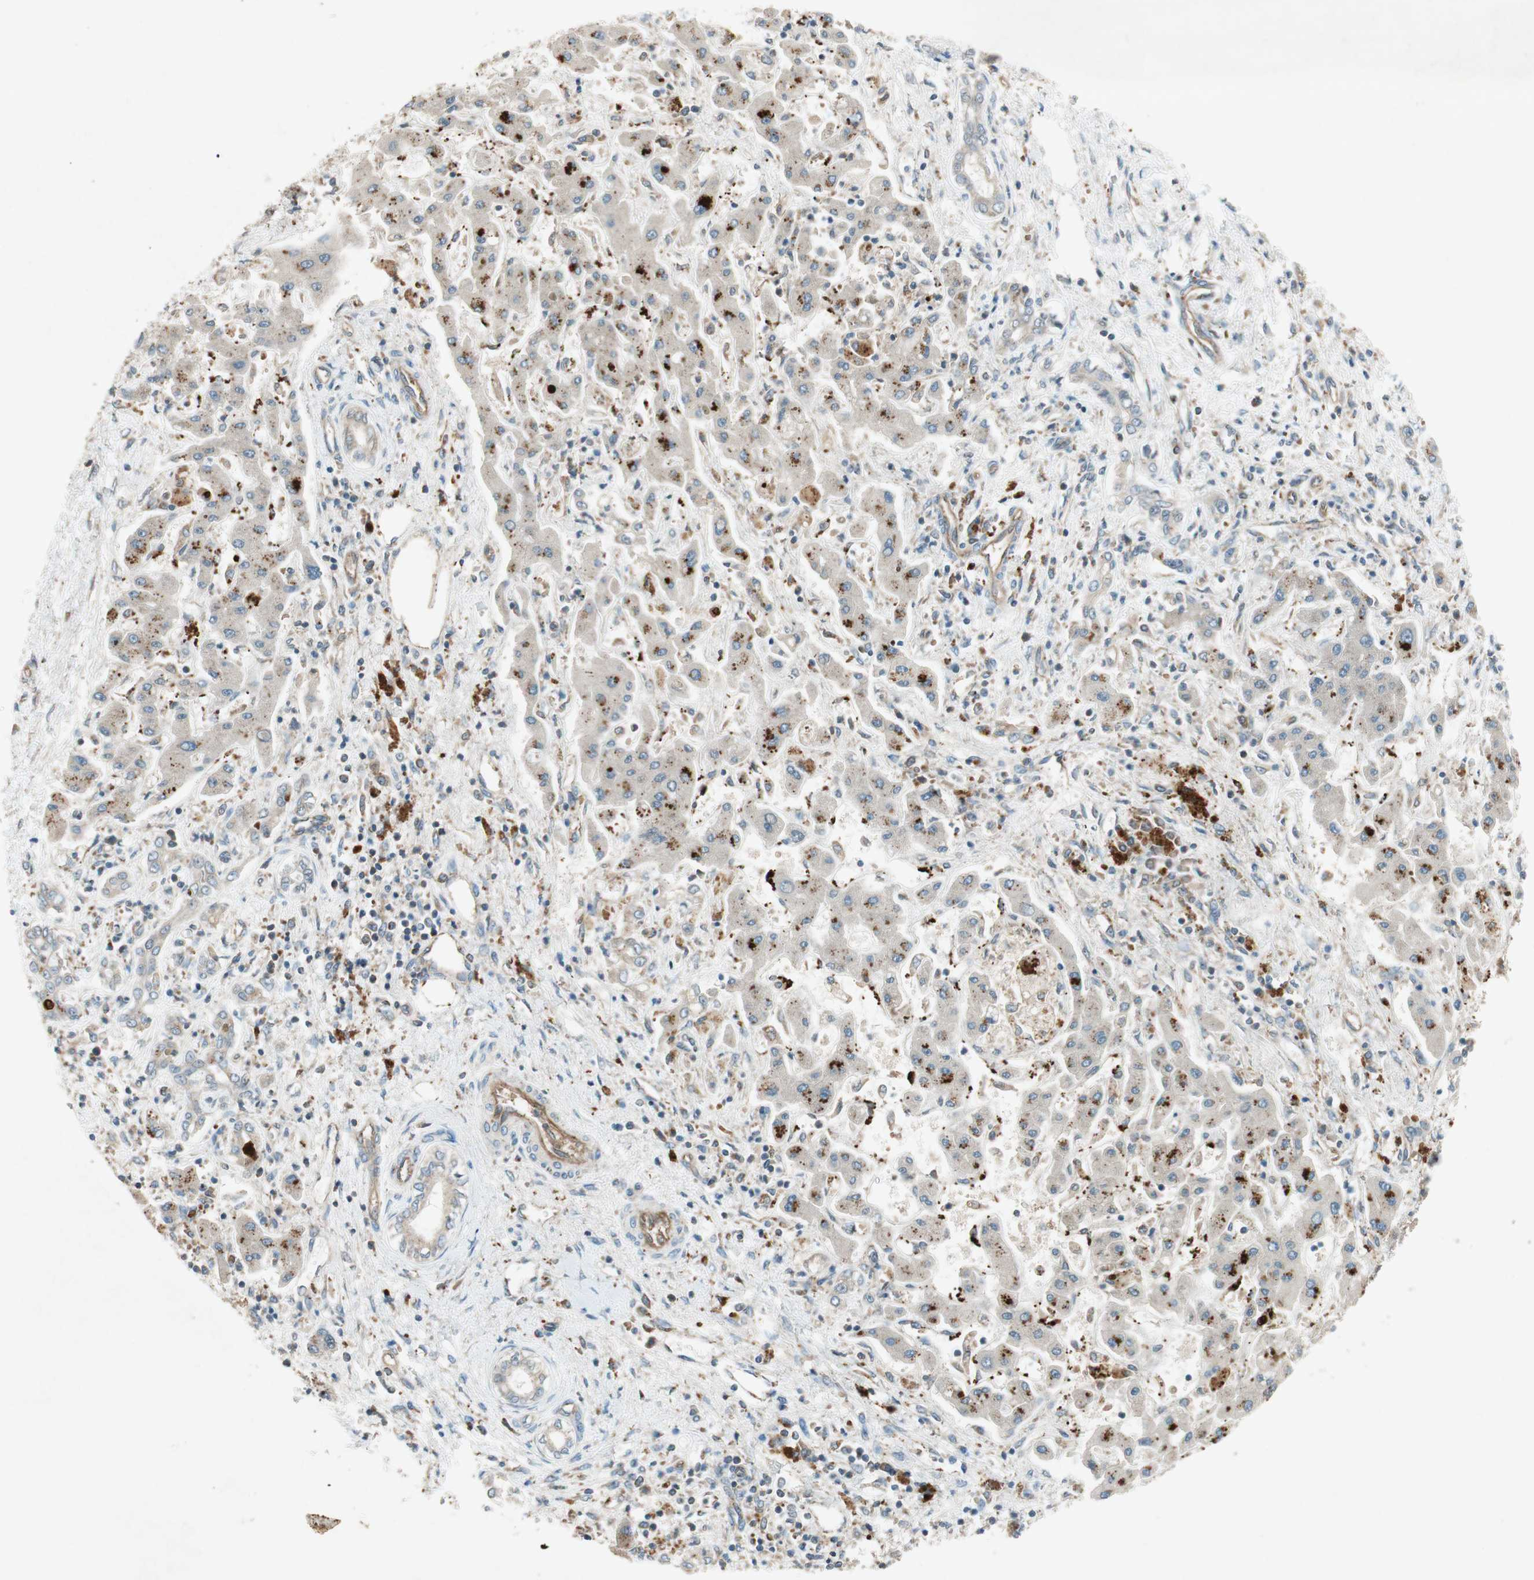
{"staining": {"intensity": "strong", "quantity": "25%-75%", "location": "cytoplasmic/membranous"}, "tissue": "liver cancer", "cell_type": "Tumor cells", "image_type": "cancer", "snomed": [{"axis": "morphology", "description": "Cholangiocarcinoma"}, {"axis": "topography", "description": "Liver"}], "caption": "Immunohistochemical staining of liver cancer demonstrates high levels of strong cytoplasmic/membranous positivity in approximately 25%-75% of tumor cells. (IHC, brightfield microscopy, high magnification).", "gene": "CHADL", "patient": {"sex": "male", "age": 50}}